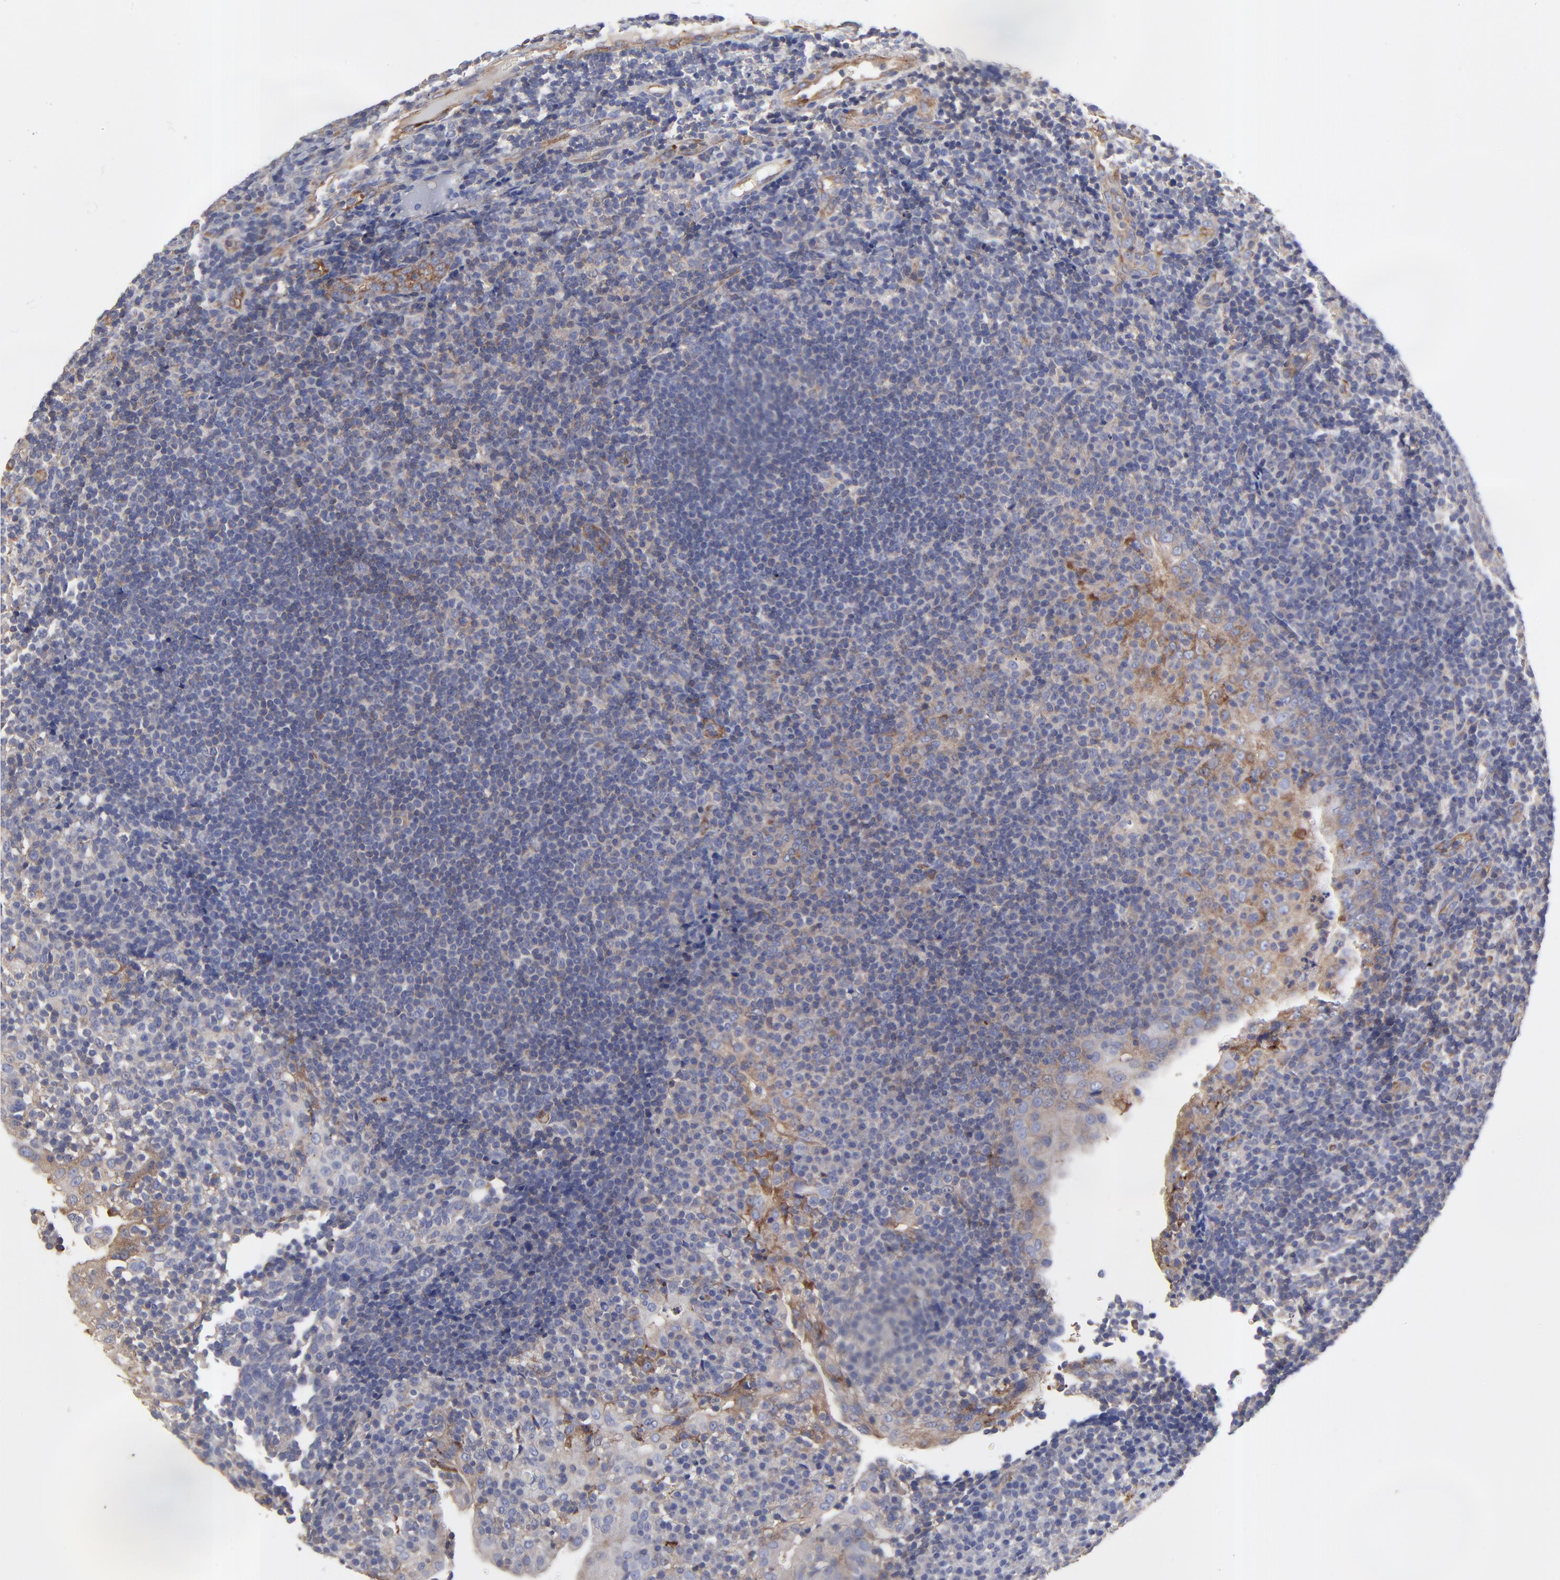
{"staining": {"intensity": "weak", "quantity": "25%-75%", "location": "cytoplasmic/membranous"}, "tissue": "tonsil", "cell_type": "Germinal center cells", "image_type": "normal", "snomed": [{"axis": "morphology", "description": "Normal tissue, NOS"}, {"axis": "topography", "description": "Tonsil"}], "caption": "The photomicrograph displays a brown stain indicating the presence of a protein in the cytoplasmic/membranous of germinal center cells in tonsil. Using DAB (brown) and hematoxylin (blue) stains, captured at high magnification using brightfield microscopy.", "gene": "SULF2", "patient": {"sex": "female", "age": 40}}